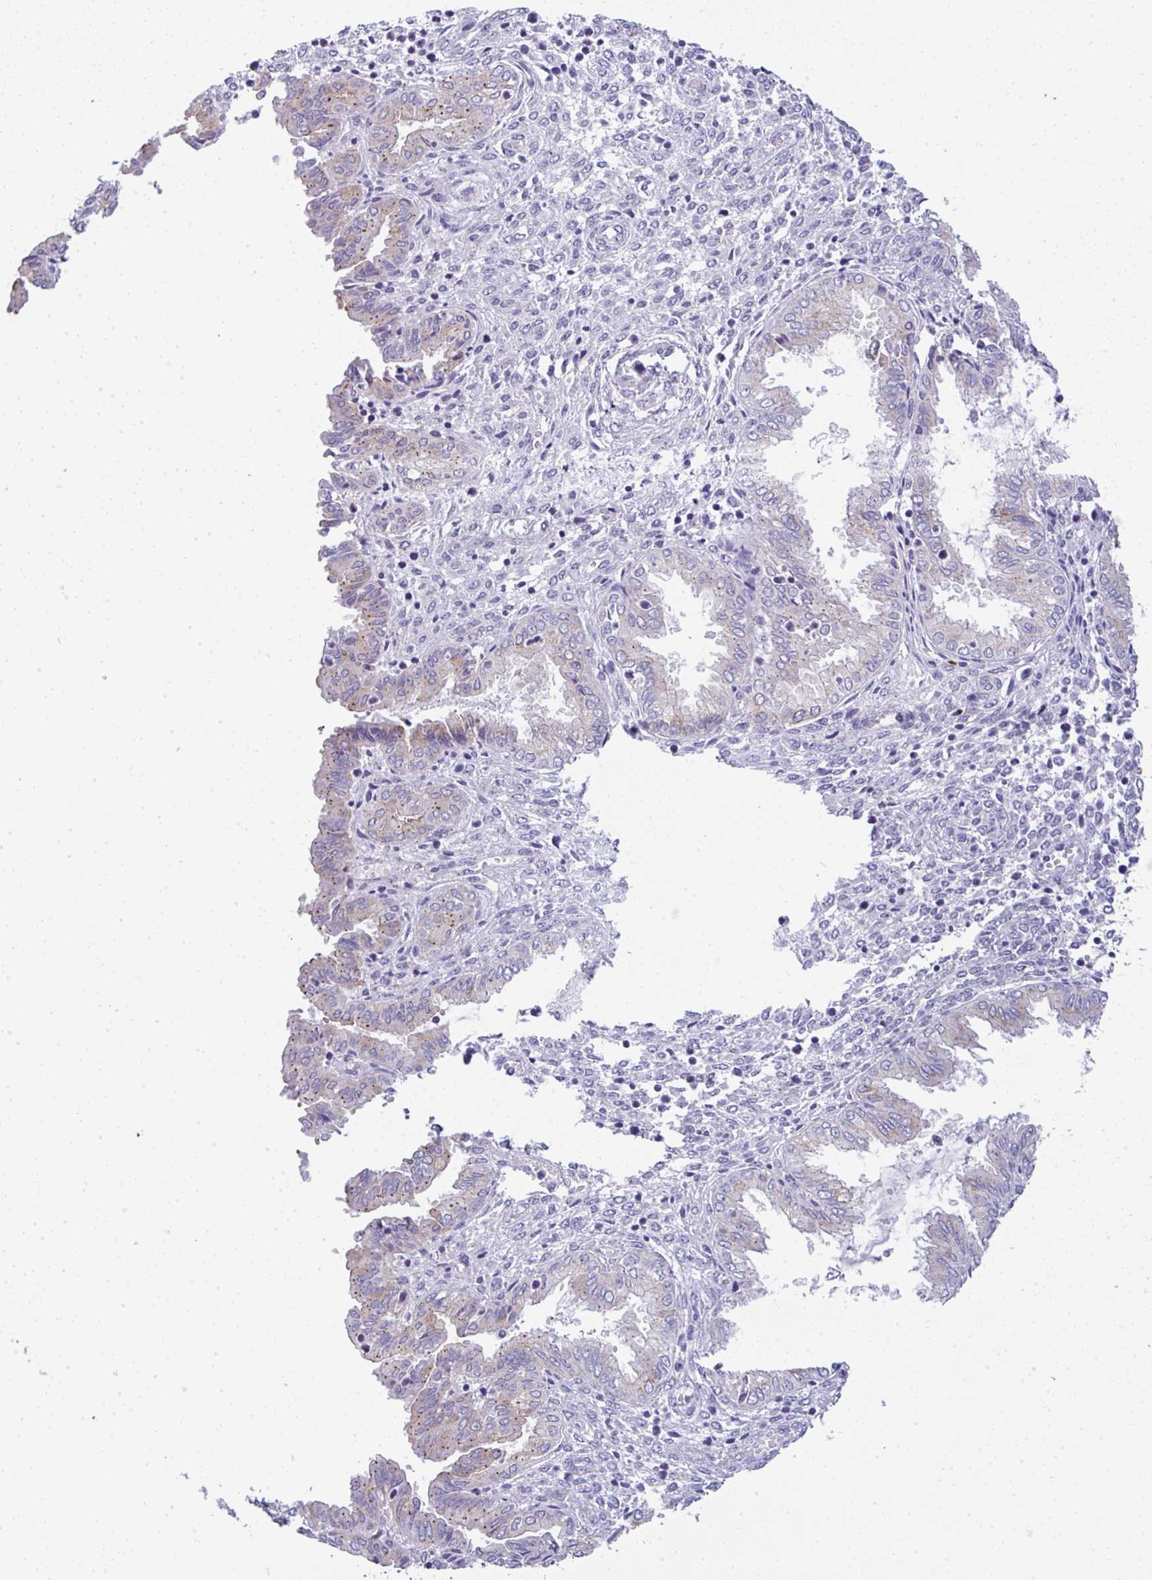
{"staining": {"intensity": "negative", "quantity": "none", "location": "none"}, "tissue": "endometrium", "cell_type": "Cells in endometrial stroma", "image_type": "normal", "snomed": [{"axis": "morphology", "description": "Normal tissue, NOS"}, {"axis": "topography", "description": "Endometrium"}], "caption": "A high-resolution photomicrograph shows IHC staining of benign endometrium, which reveals no significant staining in cells in endometrial stroma. (Immunohistochemistry, brightfield microscopy, high magnification).", "gene": "FAM177A1", "patient": {"sex": "female", "age": 33}}